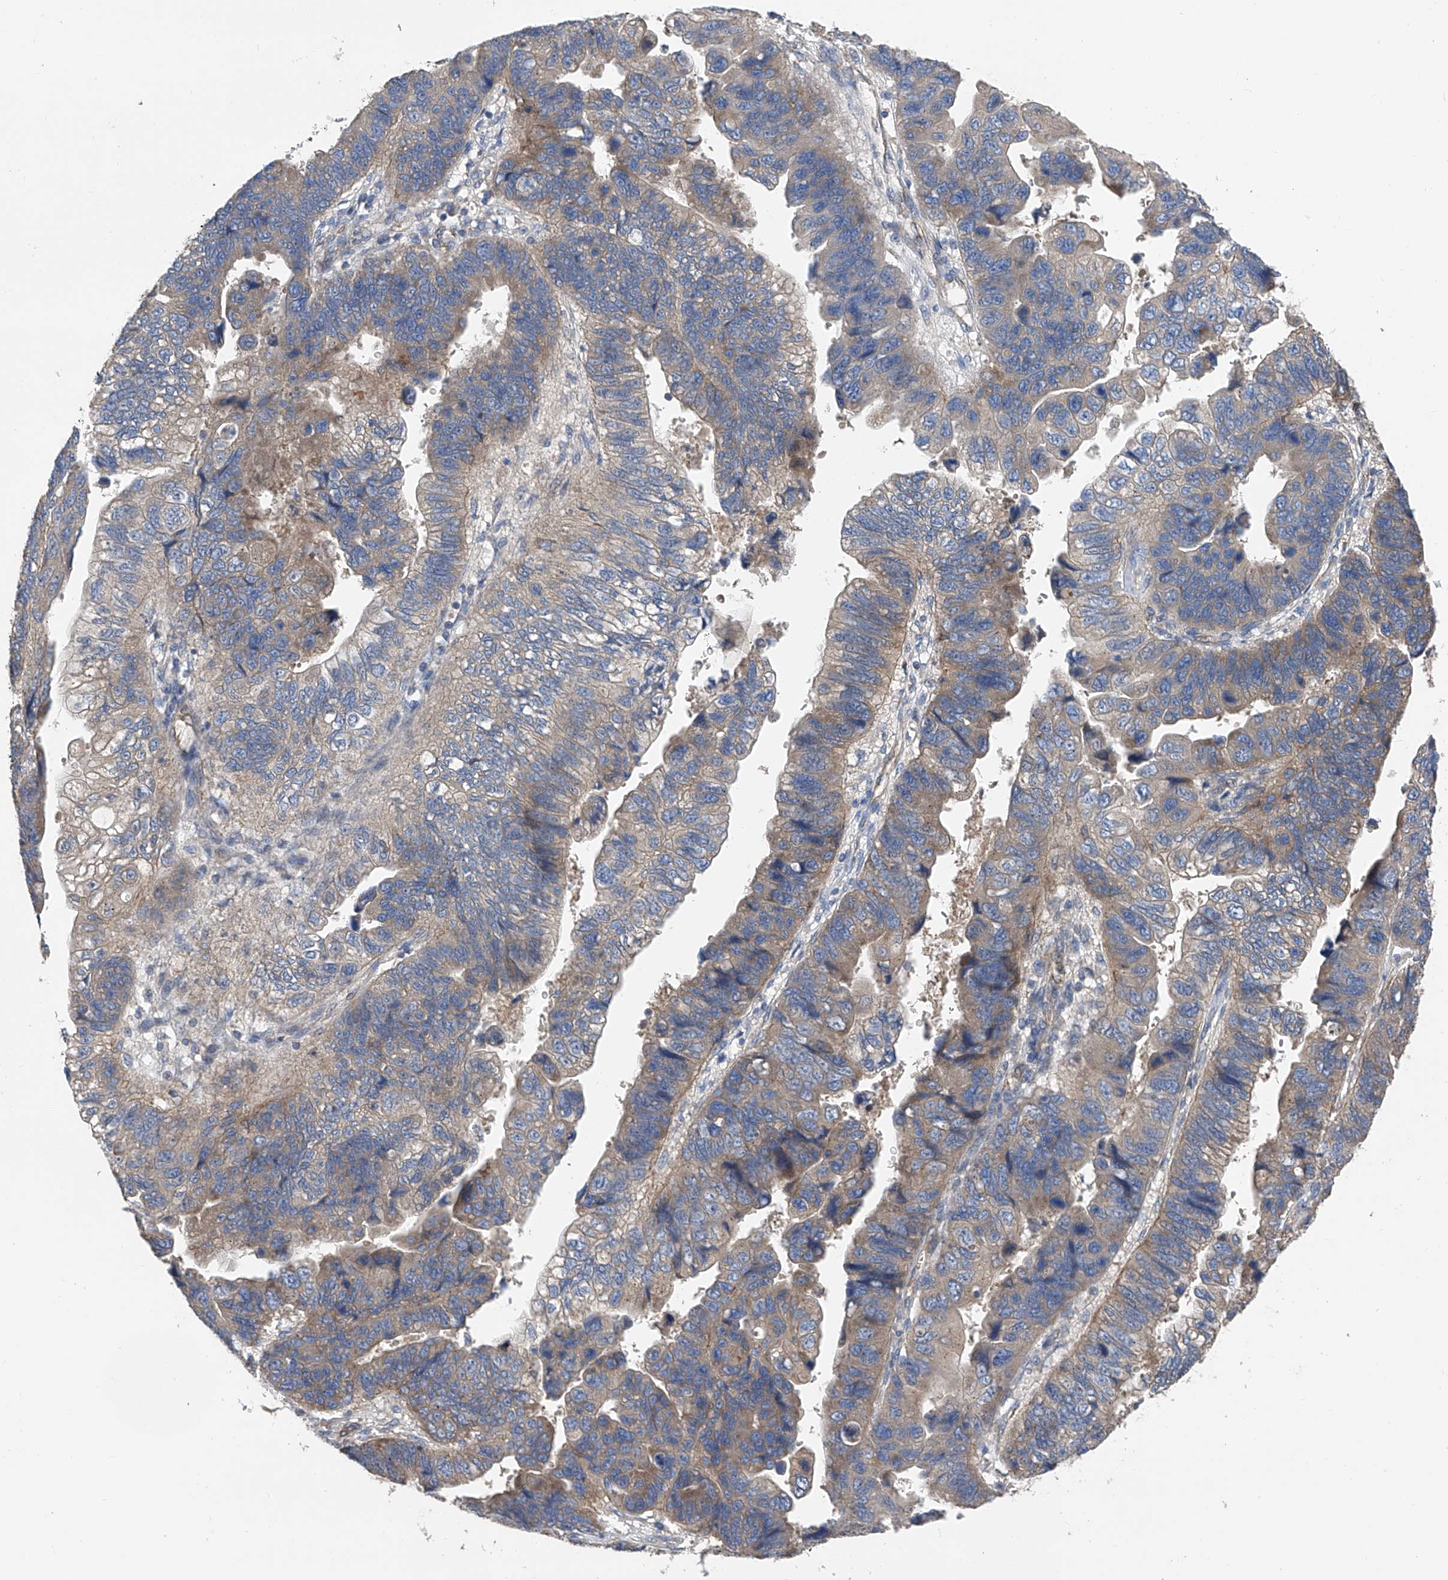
{"staining": {"intensity": "weak", "quantity": "25%-75%", "location": "cytoplasmic/membranous"}, "tissue": "stomach cancer", "cell_type": "Tumor cells", "image_type": "cancer", "snomed": [{"axis": "morphology", "description": "Adenocarcinoma, NOS"}, {"axis": "topography", "description": "Stomach"}], "caption": "Immunohistochemical staining of stomach cancer (adenocarcinoma) demonstrates low levels of weak cytoplasmic/membranous positivity in approximately 25%-75% of tumor cells.", "gene": "PTK2", "patient": {"sex": "male", "age": 59}}